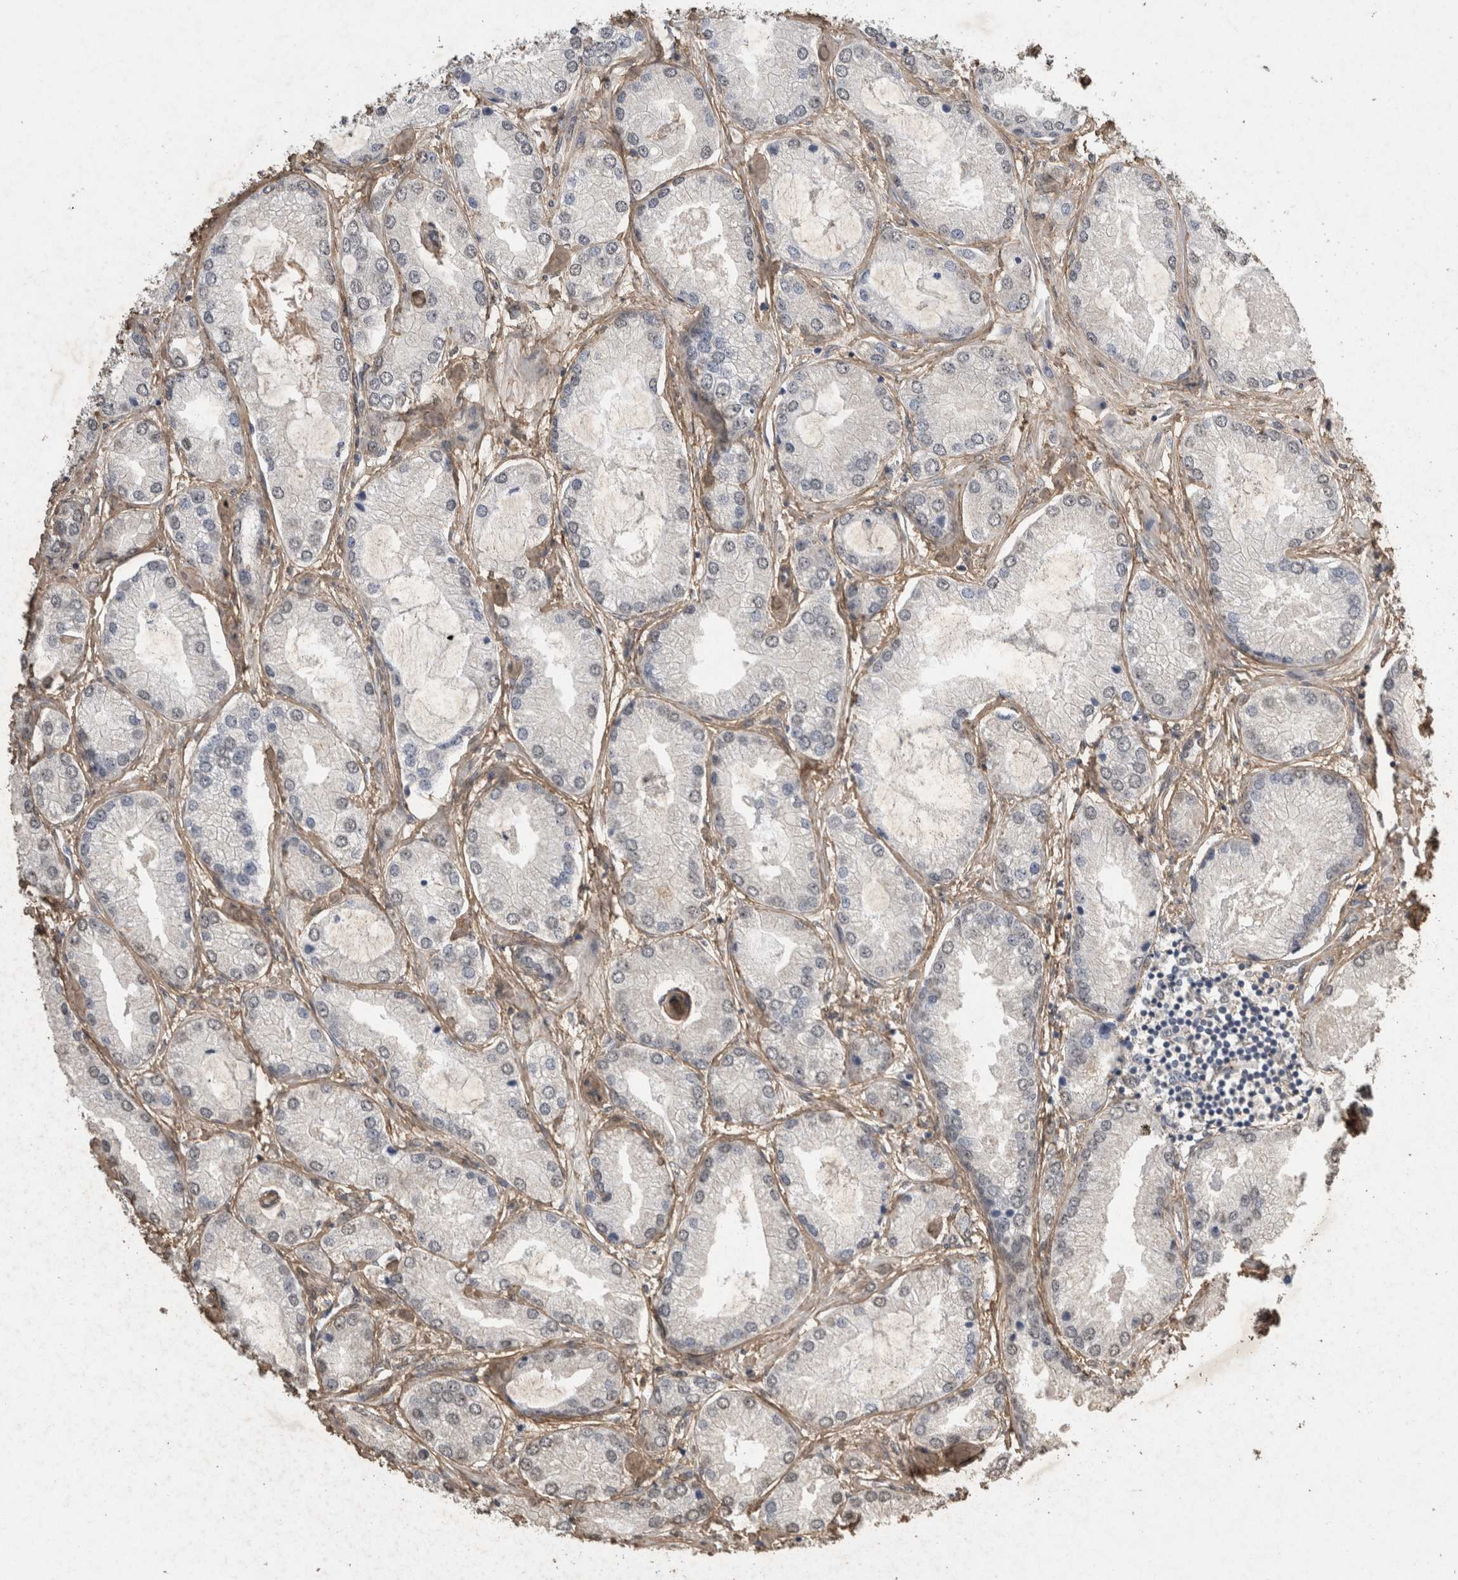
{"staining": {"intensity": "negative", "quantity": "none", "location": "none"}, "tissue": "prostate cancer", "cell_type": "Tumor cells", "image_type": "cancer", "snomed": [{"axis": "morphology", "description": "Adenocarcinoma, Low grade"}, {"axis": "topography", "description": "Prostate"}], "caption": "Immunohistochemical staining of prostate cancer shows no significant expression in tumor cells.", "gene": "C1QTNF5", "patient": {"sex": "male", "age": 62}}